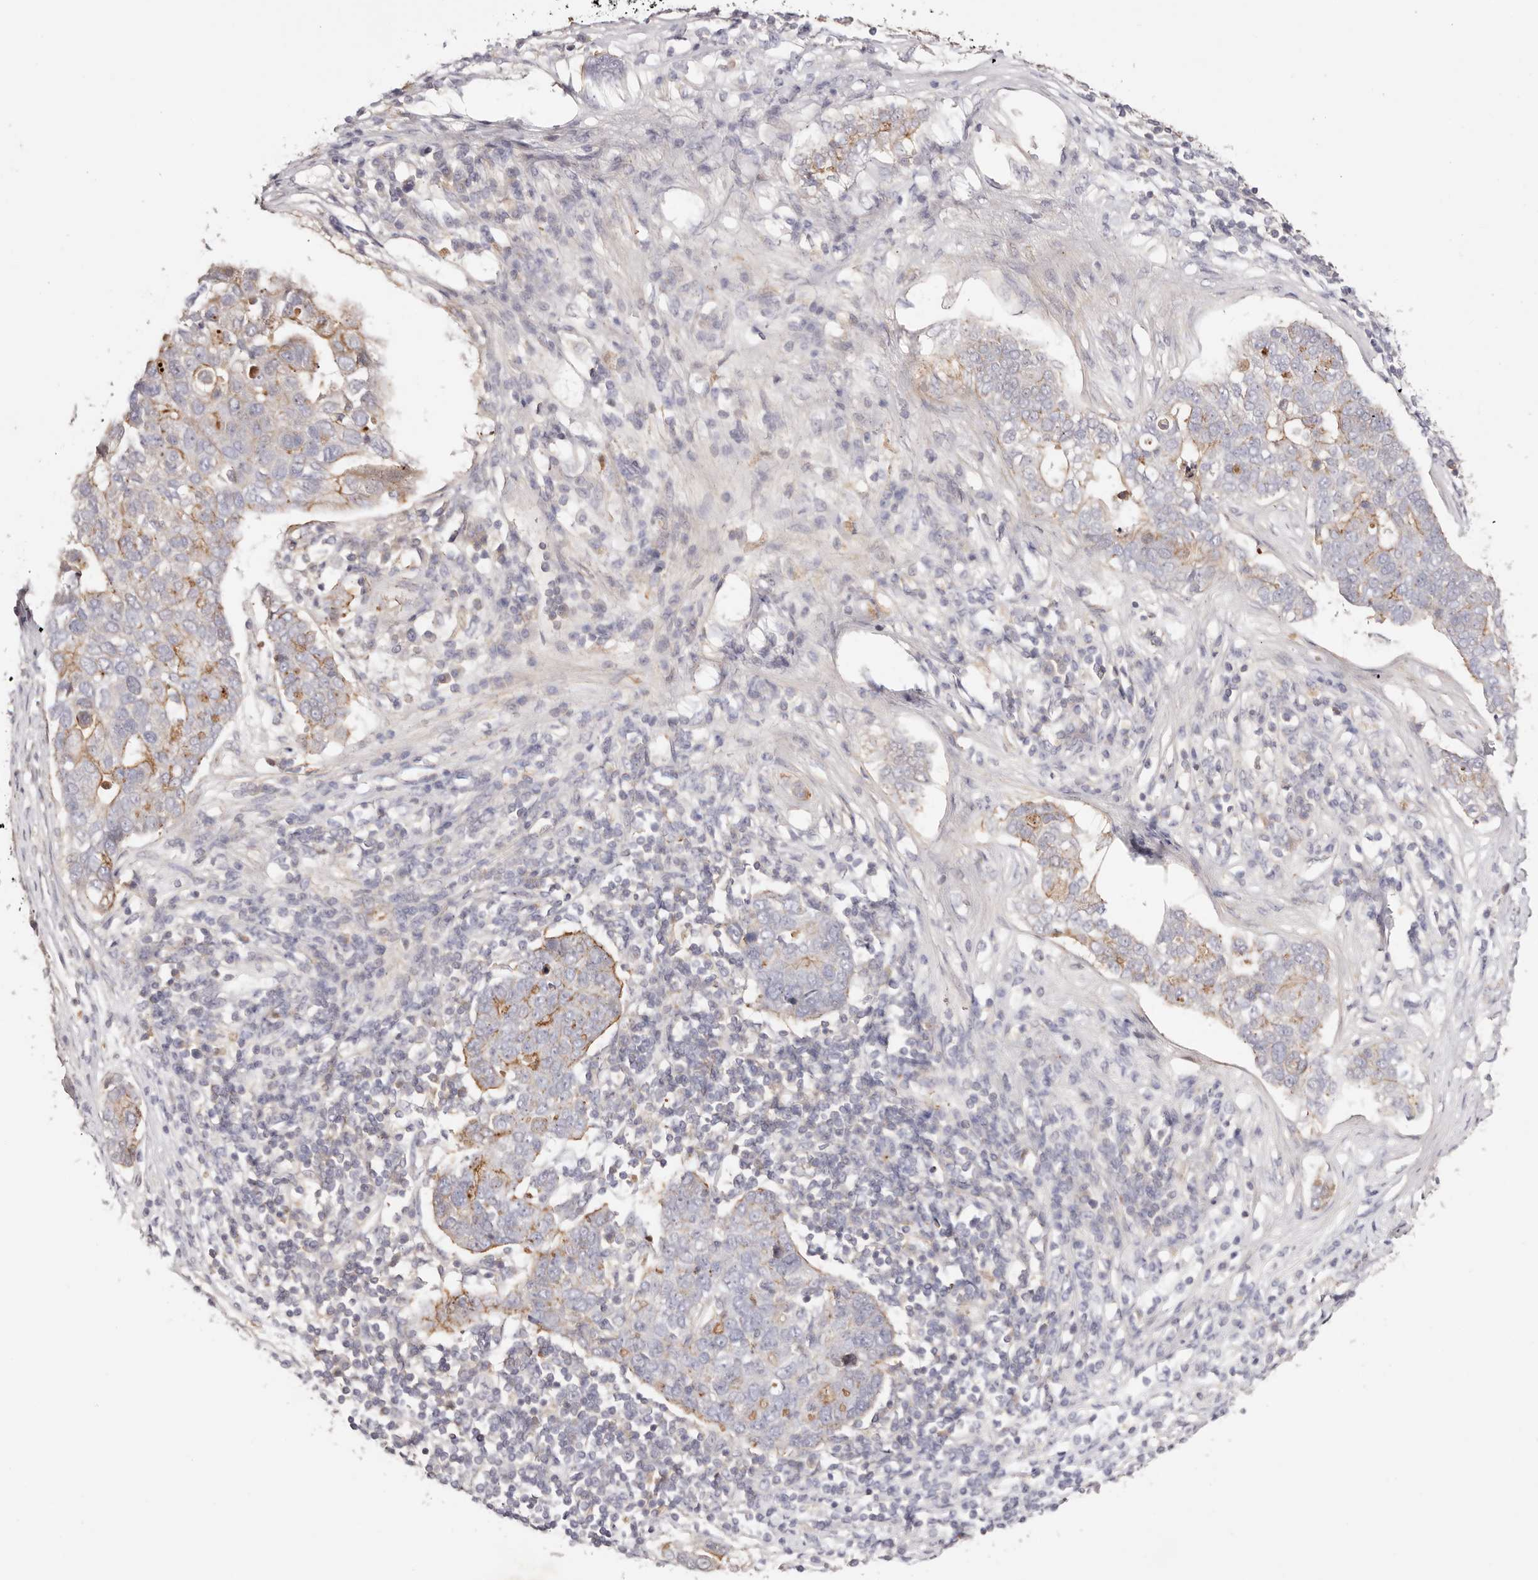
{"staining": {"intensity": "moderate", "quantity": "25%-75%", "location": "cytoplasmic/membranous"}, "tissue": "pancreatic cancer", "cell_type": "Tumor cells", "image_type": "cancer", "snomed": [{"axis": "morphology", "description": "Adenocarcinoma, NOS"}, {"axis": "topography", "description": "Pancreas"}], "caption": "A micrograph of adenocarcinoma (pancreatic) stained for a protein demonstrates moderate cytoplasmic/membranous brown staining in tumor cells.", "gene": "SLC35B2", "patient": {"sex": "female", "age": 61}}